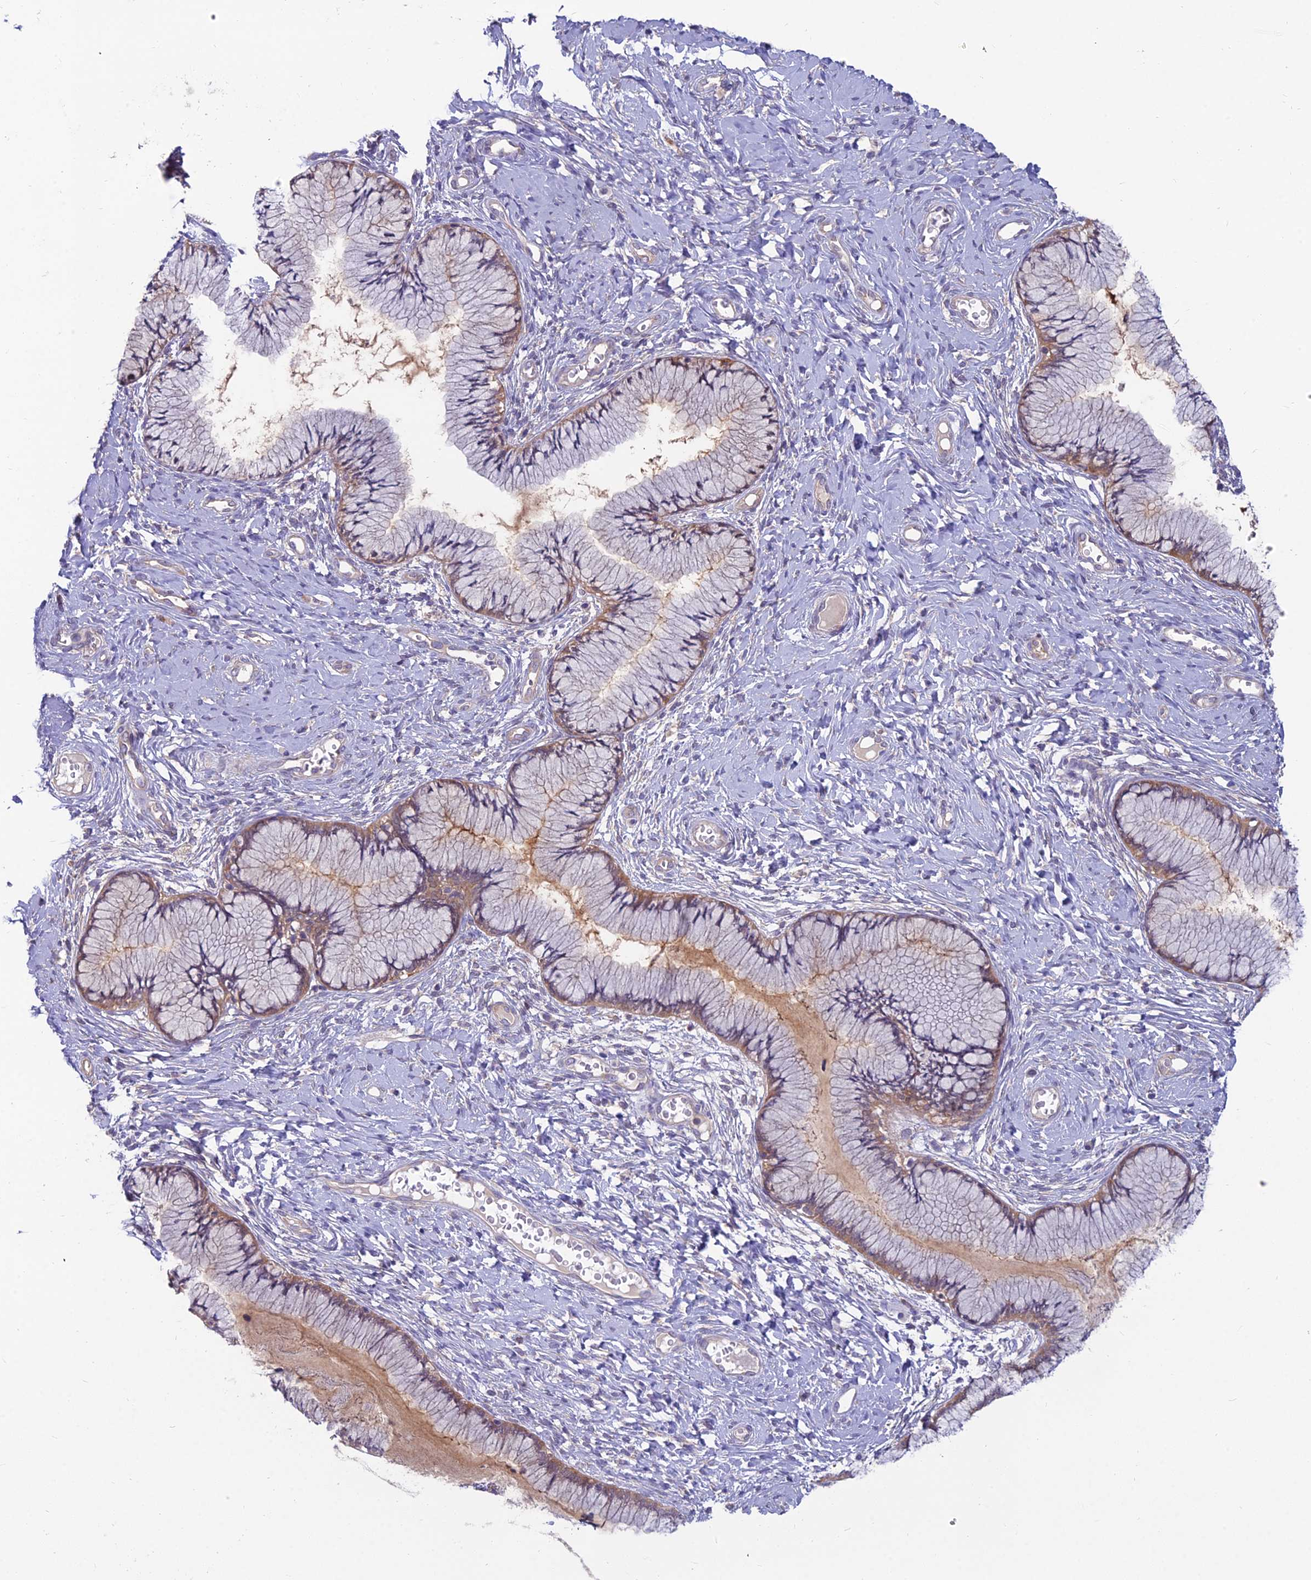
{"staining": {"intensity": "weak", "quantity": ">75%", "location": "cytoplasmic/membranous"}, "tissue": "cervix", "cell_type": "Glandular cells", "image_type": "normal", "snomed": [{"axis": "morphology", "description": "Normal tissue, NOS"}, {"axis": "topography", "description": "Cervix"}], "caption": "Human cervix stained with a brown dye displays weak cytoplasmic/membranous positive expression in approximately >75% of glandular cells.", "gene": "MVD", "patient": {"sex": "female", "age": 42}}